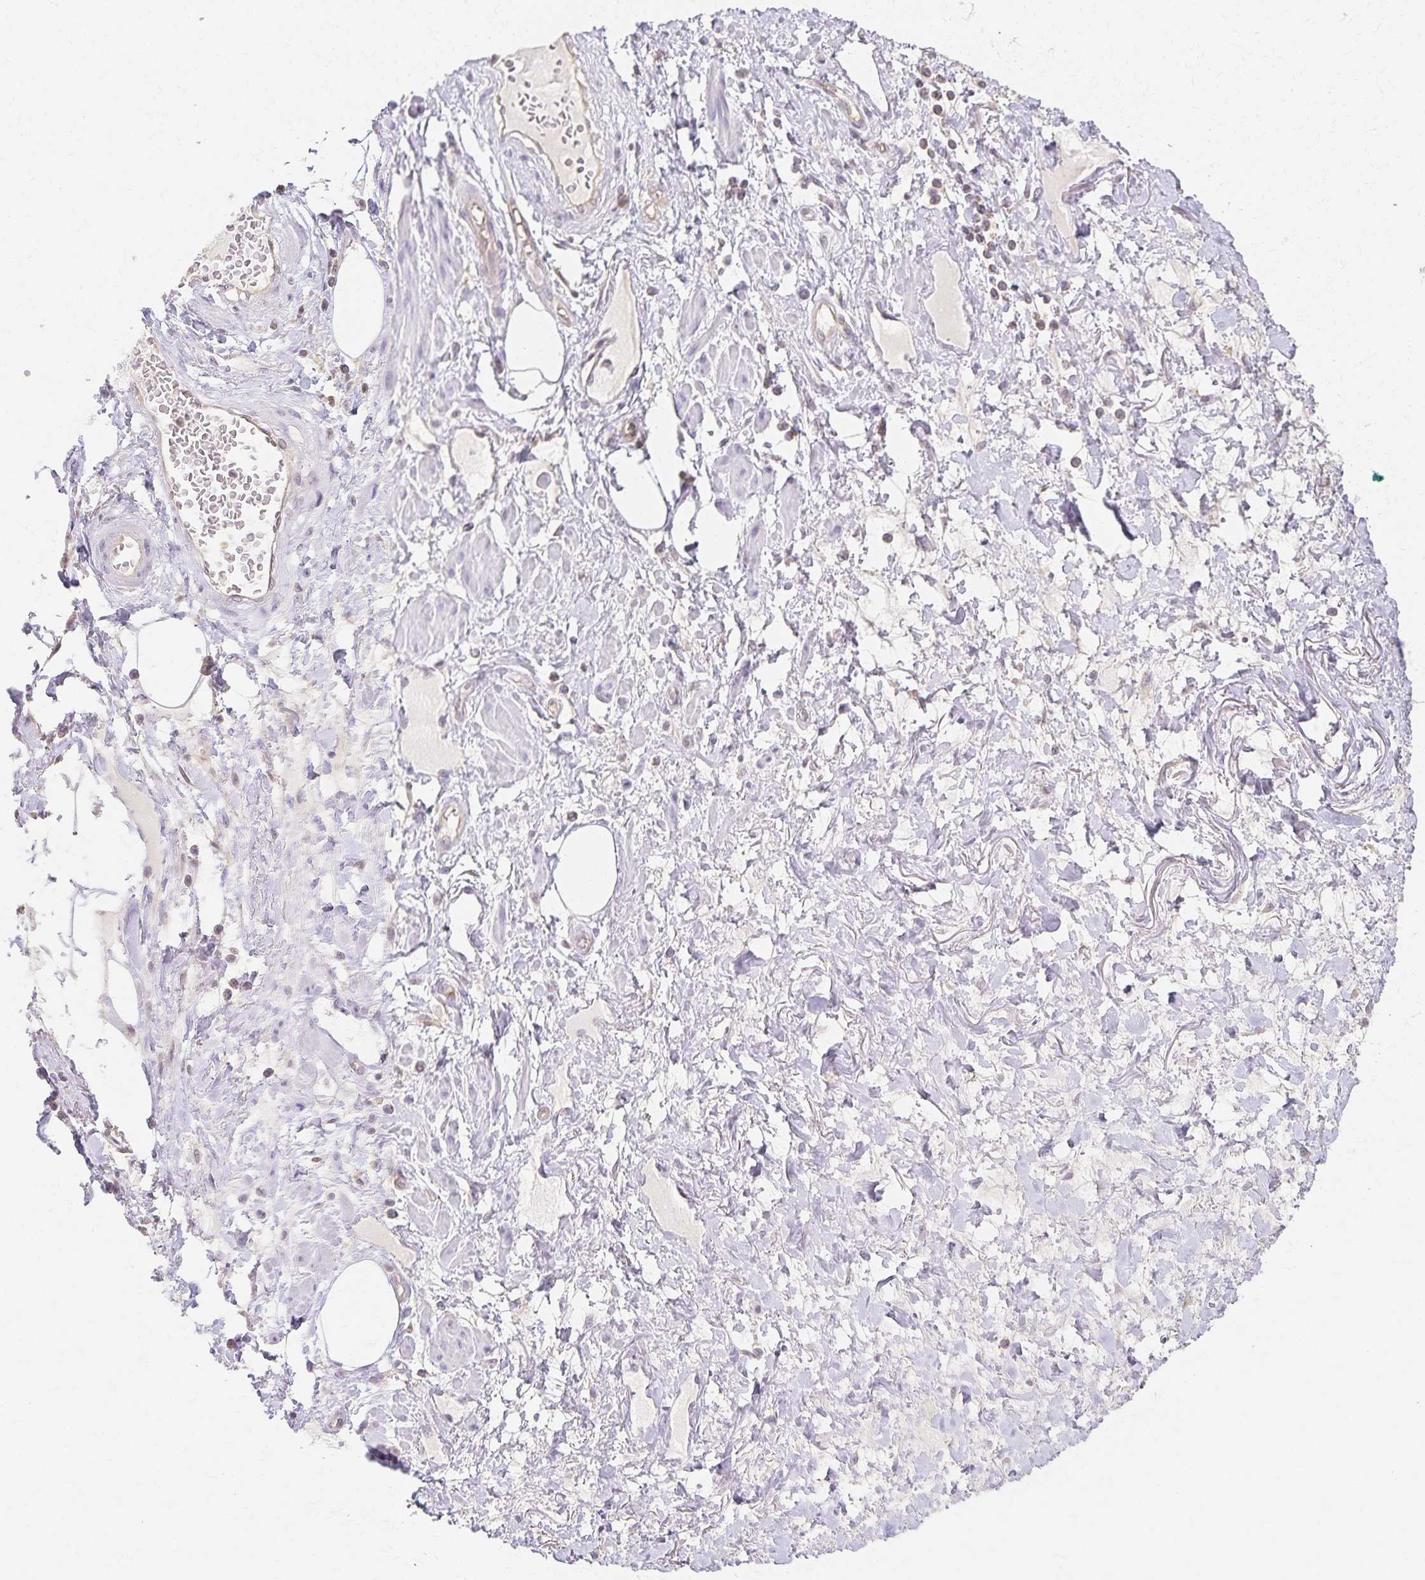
{"staining": {"intensity": "negative", "quantity": "none", "location": "none"}, "tissue": "adipose tissue", "cell_type": "Adipocytes", "image_type": "normal", "snomed": [{"axis": "morphology", "description": "Normal tissue, NOS"}, {"axis": "topography", "description": "Vagina"}, {"axis": "topography", "description": "Peripheral nerve tissue"}], "caption": "The micrograph displays no staining of adipocytes in benign adipose tissue.", "gene": "AZGP1", "patient": {"sex": "female", "age": 71}}